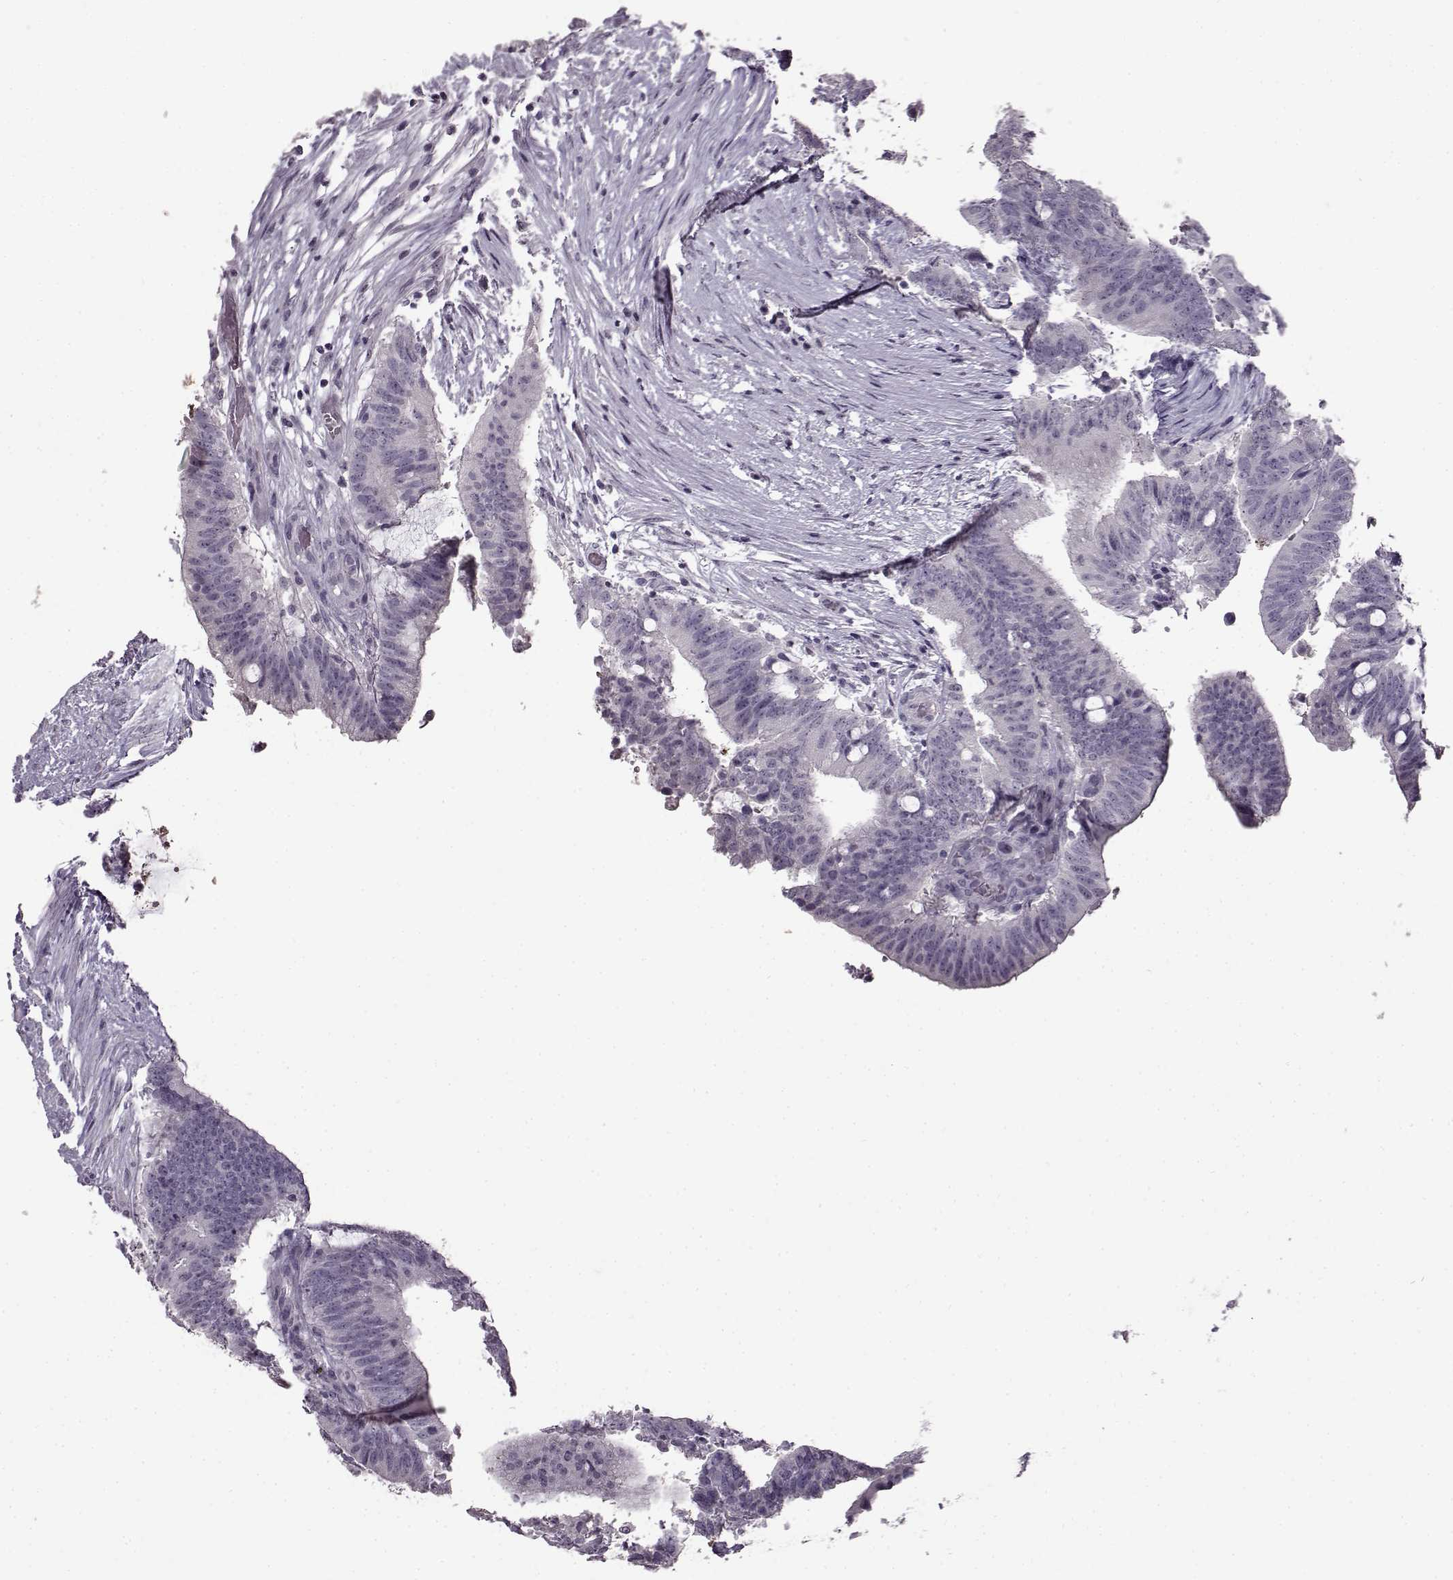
{"staining": {"intensity": "negative", "quantity": "none", "location": "none"}, "tissue": "colorectal cancer", "cell_type": "Tumor cells", "image_type": "cancer", "snomed": [{"axis": "morphology", "description": "Adenocarcinoma, NOS"}, {"axis": "topography", "description": "Colon"}], "caption": "The immunohistochemistry histopathology image has no significant expression in tumor cells of colorectal cancer (adenocarcinoma) tissue.", "gene": "FSHB", "patient": {"sex": "female", "age": 43}}